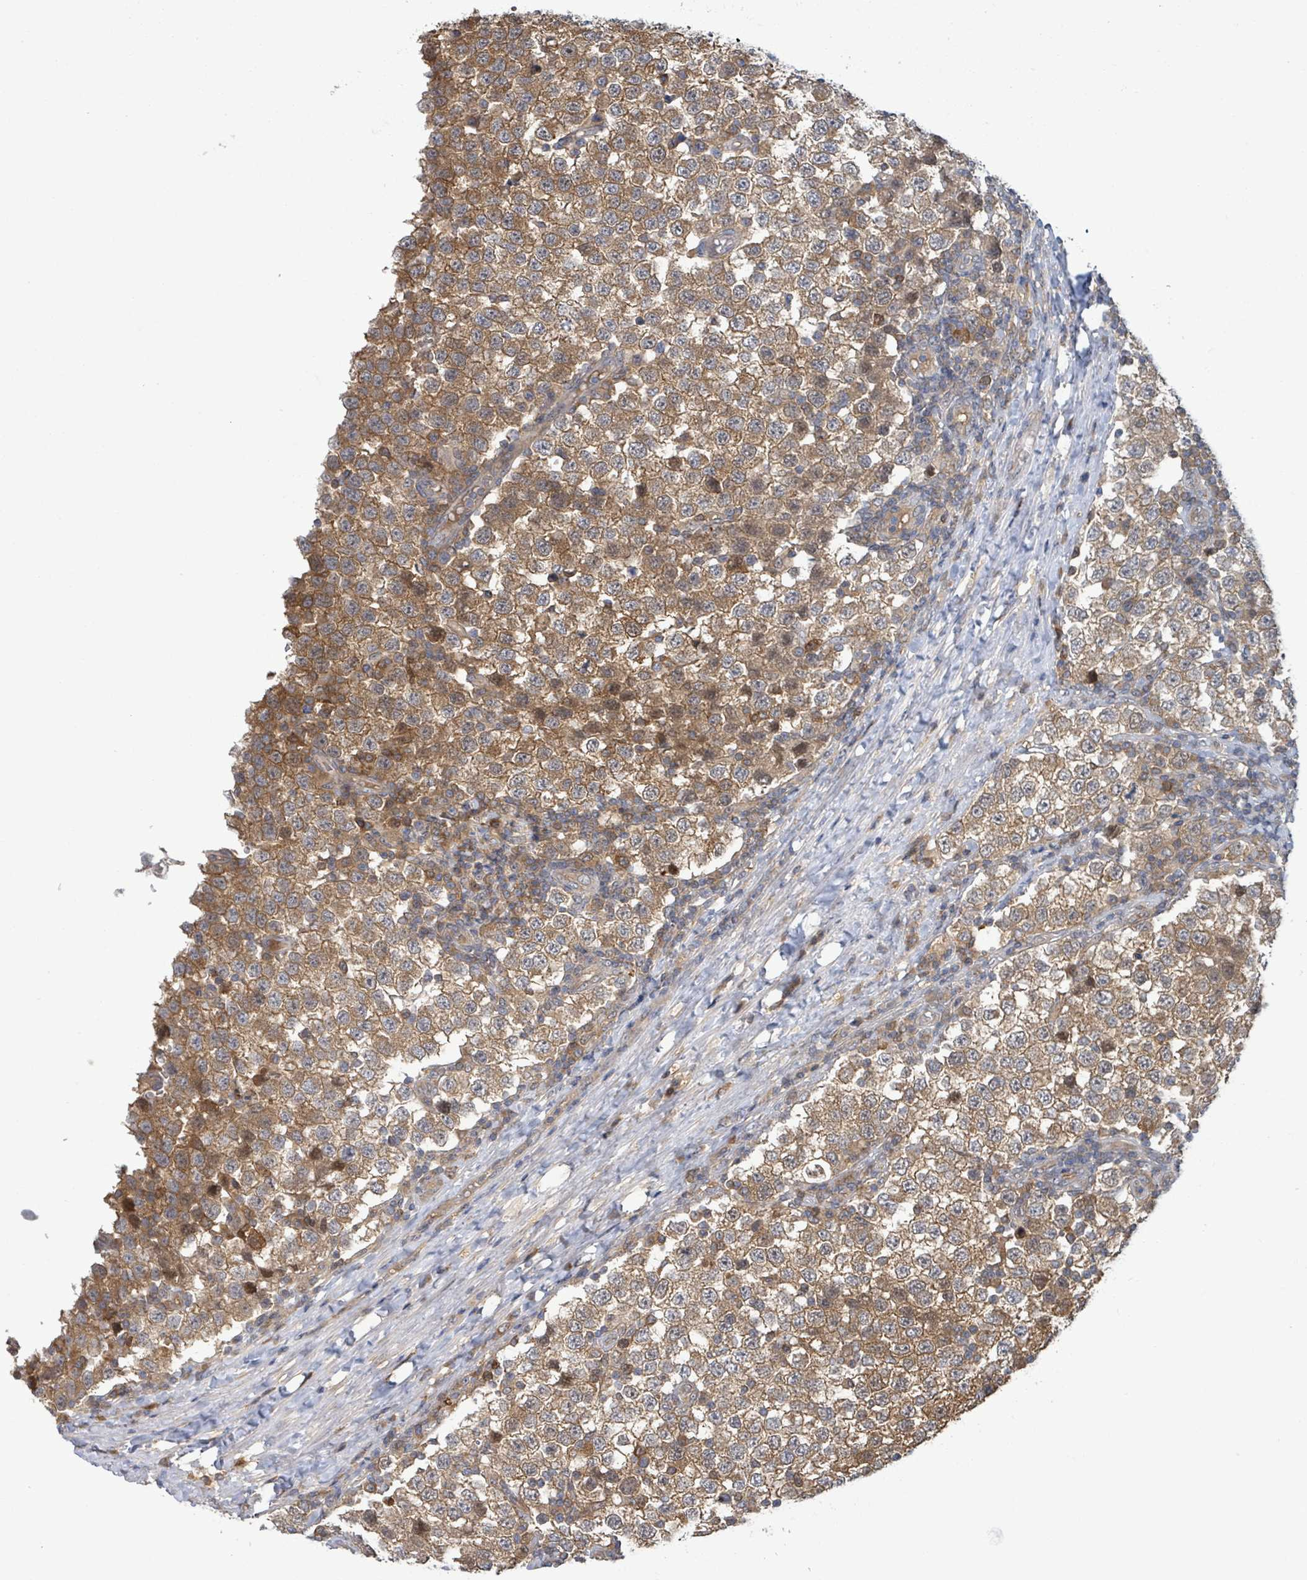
{"staining": {"intensity": "moderate", "quantity": ">75%", "location": "cytoplasmic/membranous"}, "tissue": "testis cancer", "cell_type": "Tumor cells", "image_type": "cancer", "snomed": [{"axis": "morphology", "description": "Seminoma, NOS"}, {"axis": "topography", "description": "Testis"}], "caption": "Immunohistochemical staining of testis cancer (seminoma) displays medium levels of moderate cytoplasmic/membranous protein positivity in approximately >75% of tumor cells. (DAB = brown stain, brightfield microscopy at high magnification).", "gene": "PGAM1", "patient": {"sex": "male", "age": 34}}